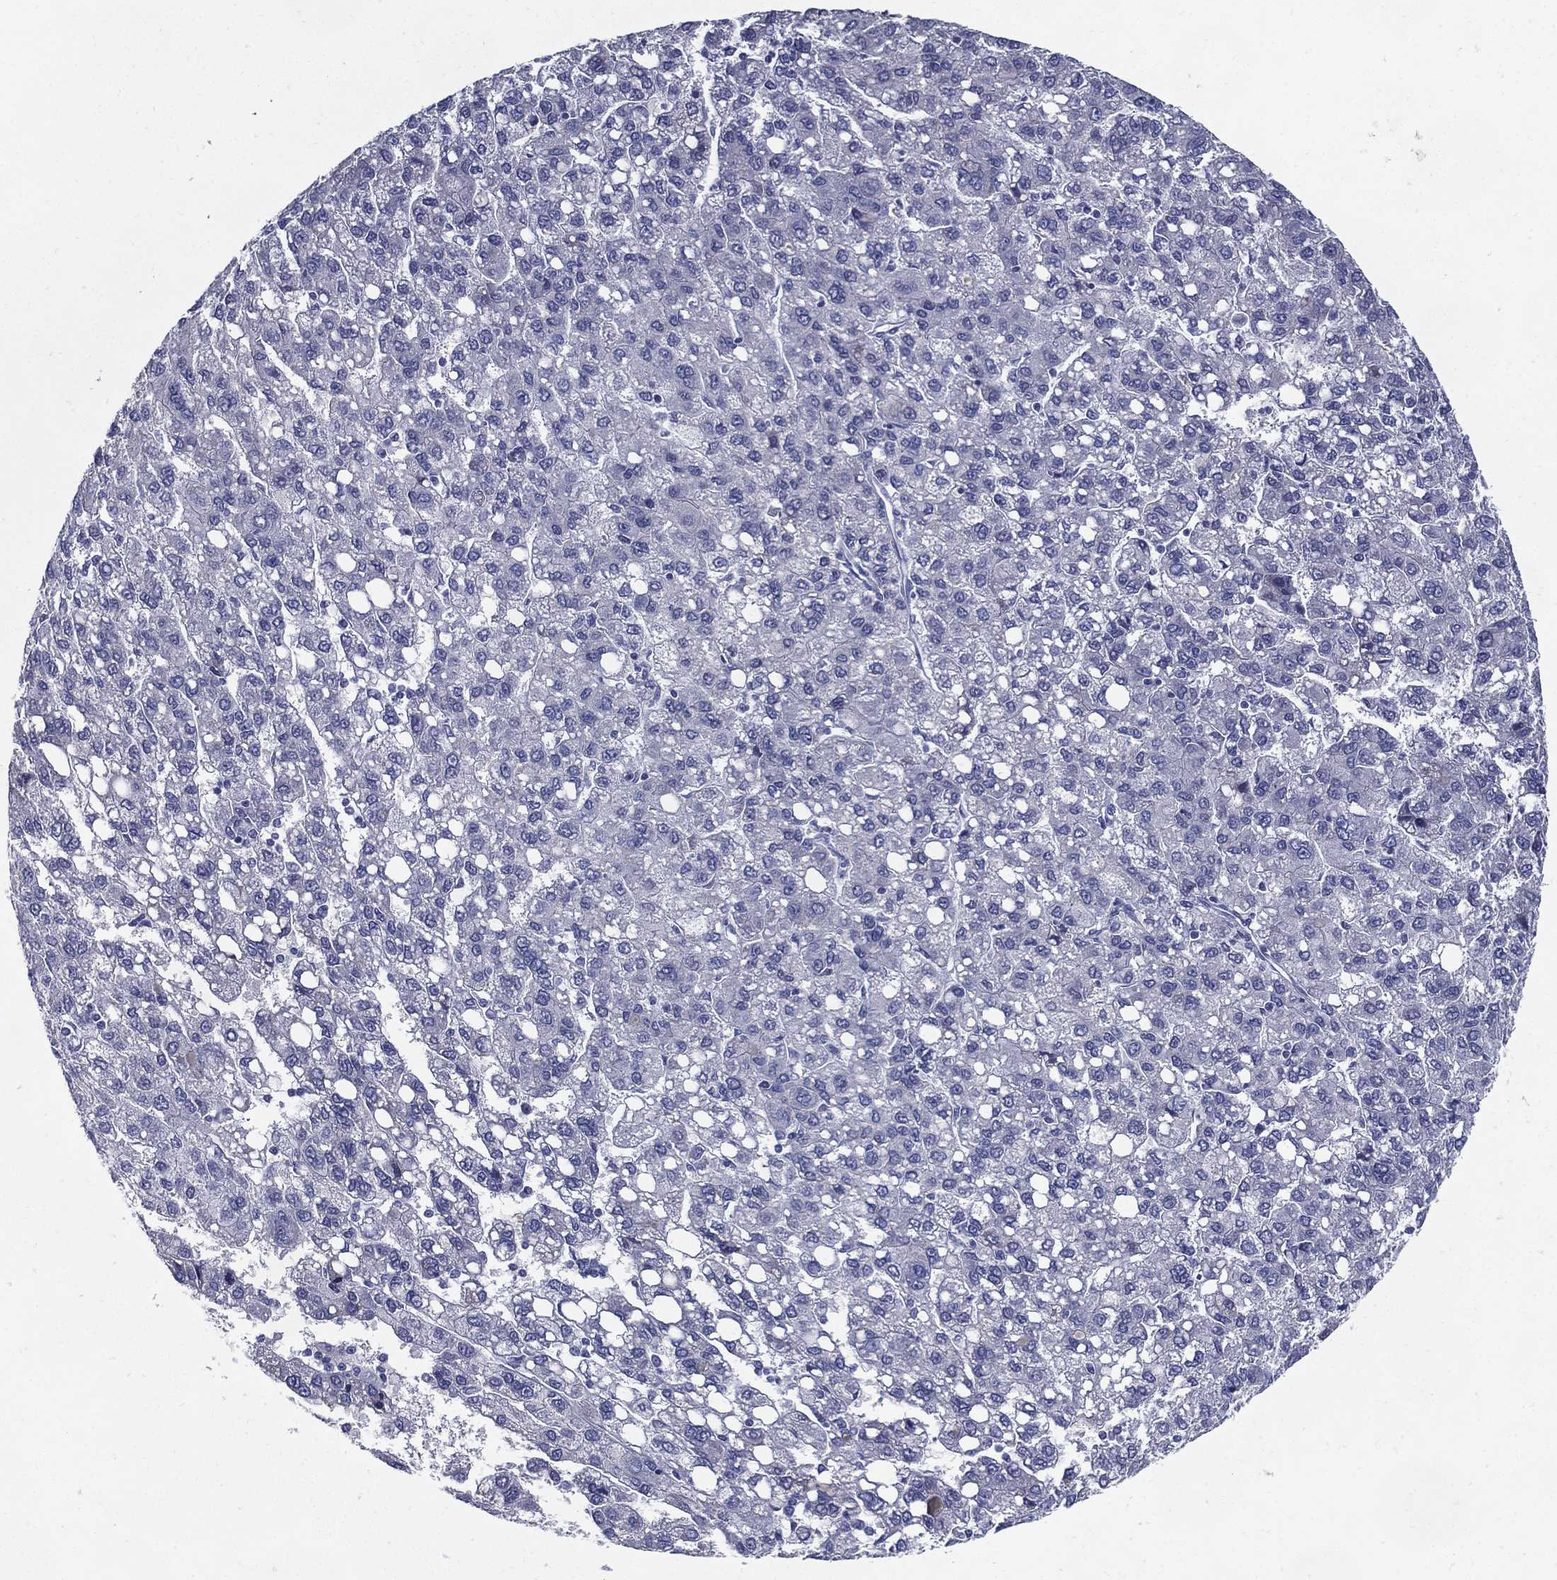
{"staining": {"intensity": "negative", "quantity": "none", "location": "none"}, "tissue": "liver cancer", "cell_type": "Tumor cells", "image_type": "cancer", "snomed": [{"axis": "morphology", "description": "Carcinoma, Hepatocellular, NOS"}, {"axis": "topography", "description": "Liver"}], "caption": "Tumor cells show no significant positivity in liver cancer.", "gene": "KIF2C", "patient": {"sex": "female", "age": 82}}